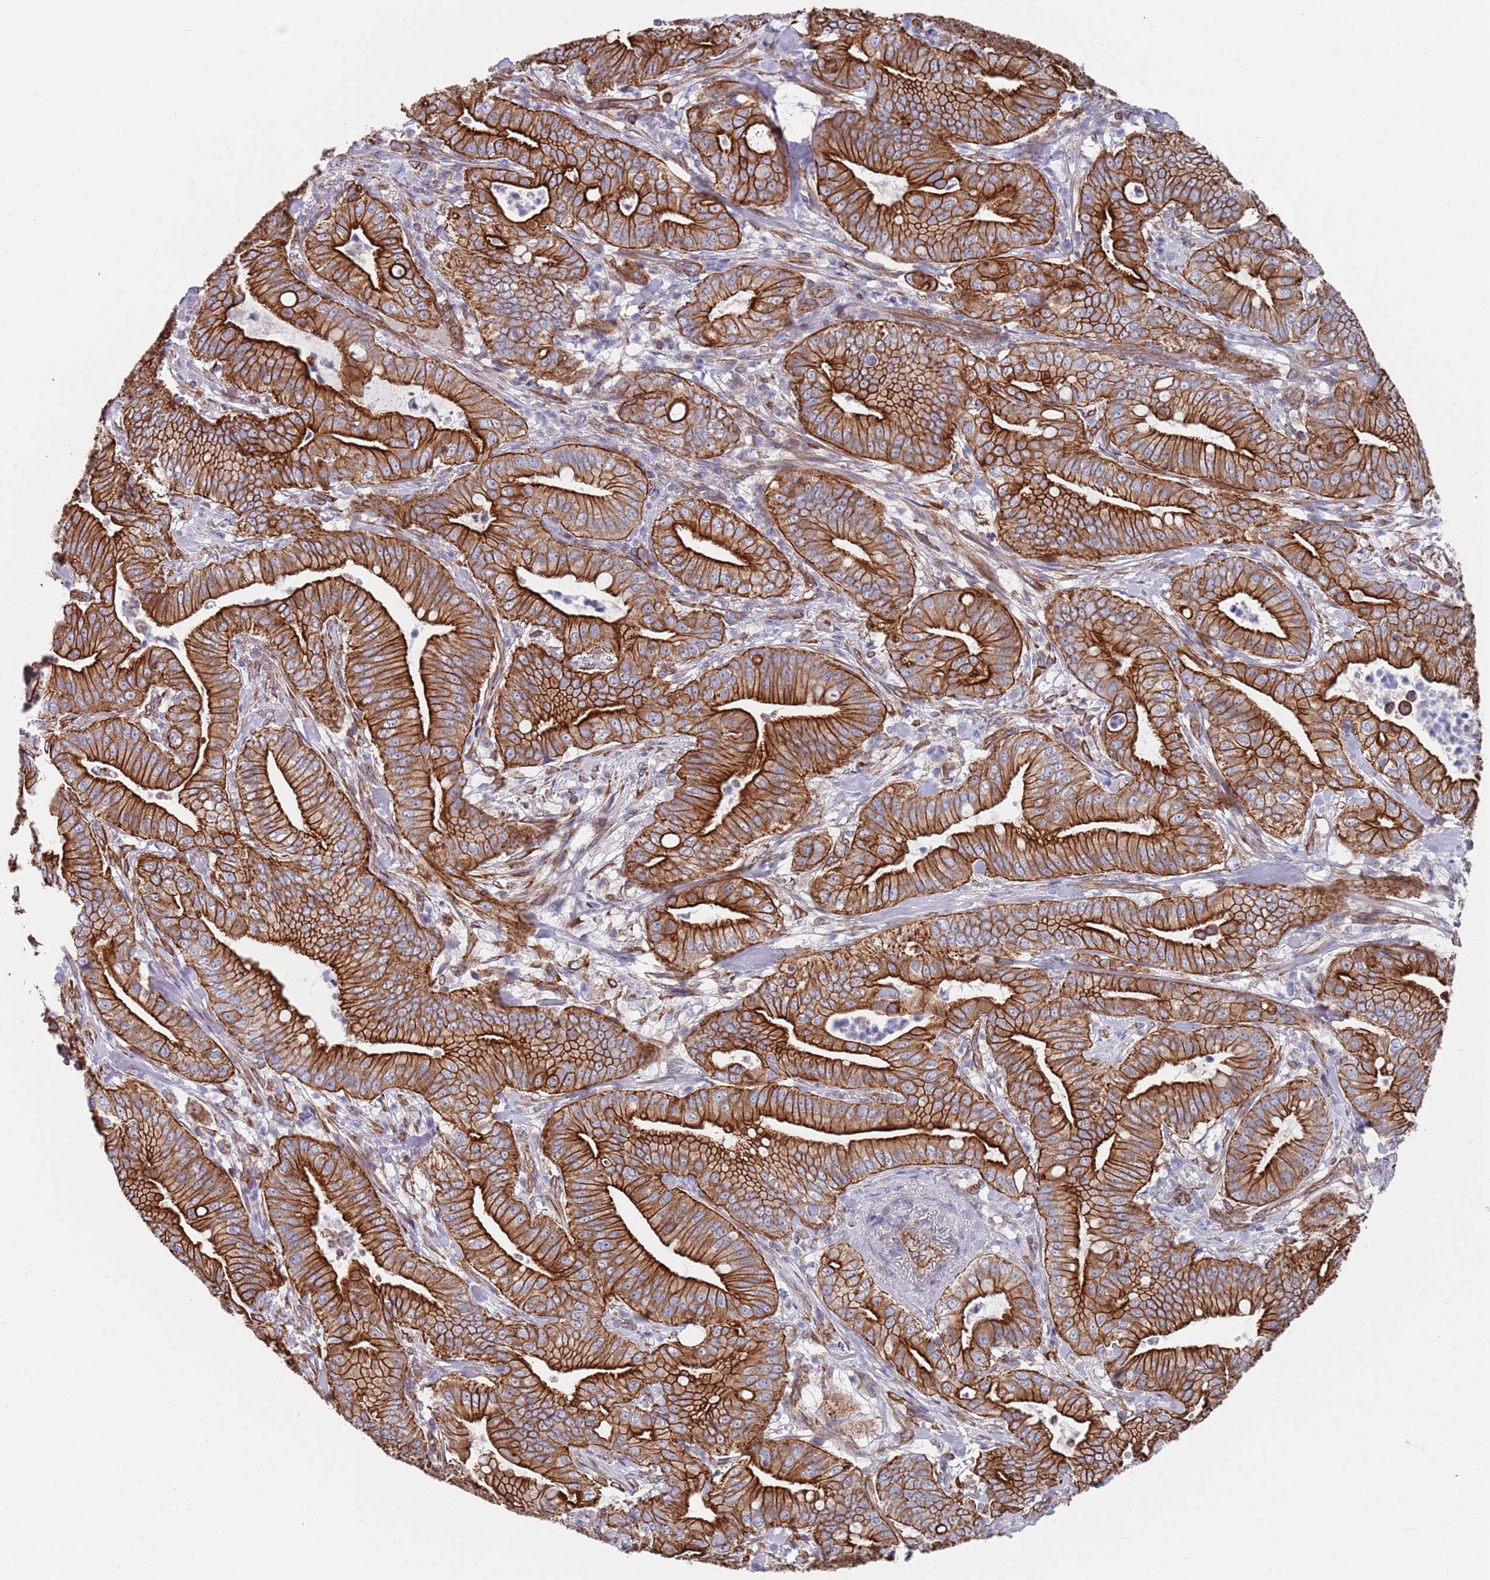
{"staining": {"intensity": "strong", "quantity": ">75%", "location": "cytoplasmic/membranous"}, "tissue": "pancreatic cancer", "cell_type": "Tumor cells", "image_type": "cancer", "snomed": [{"axis": "morphology", "description": "Adenocarcinoma, NOS"}, {"axis": "topography", "description": "Pancreas"}], "caption": "Immunohistochemical staining of human pancreatic cancer reveals high levels of strong cytoplasmic/membranous expression in approximately >75% of tumor cells. (DAB IHC with brightfield microscopy, high magnification).", "gene": "JAKMIP2", "patient": {"sex": "male", "age": 71}}